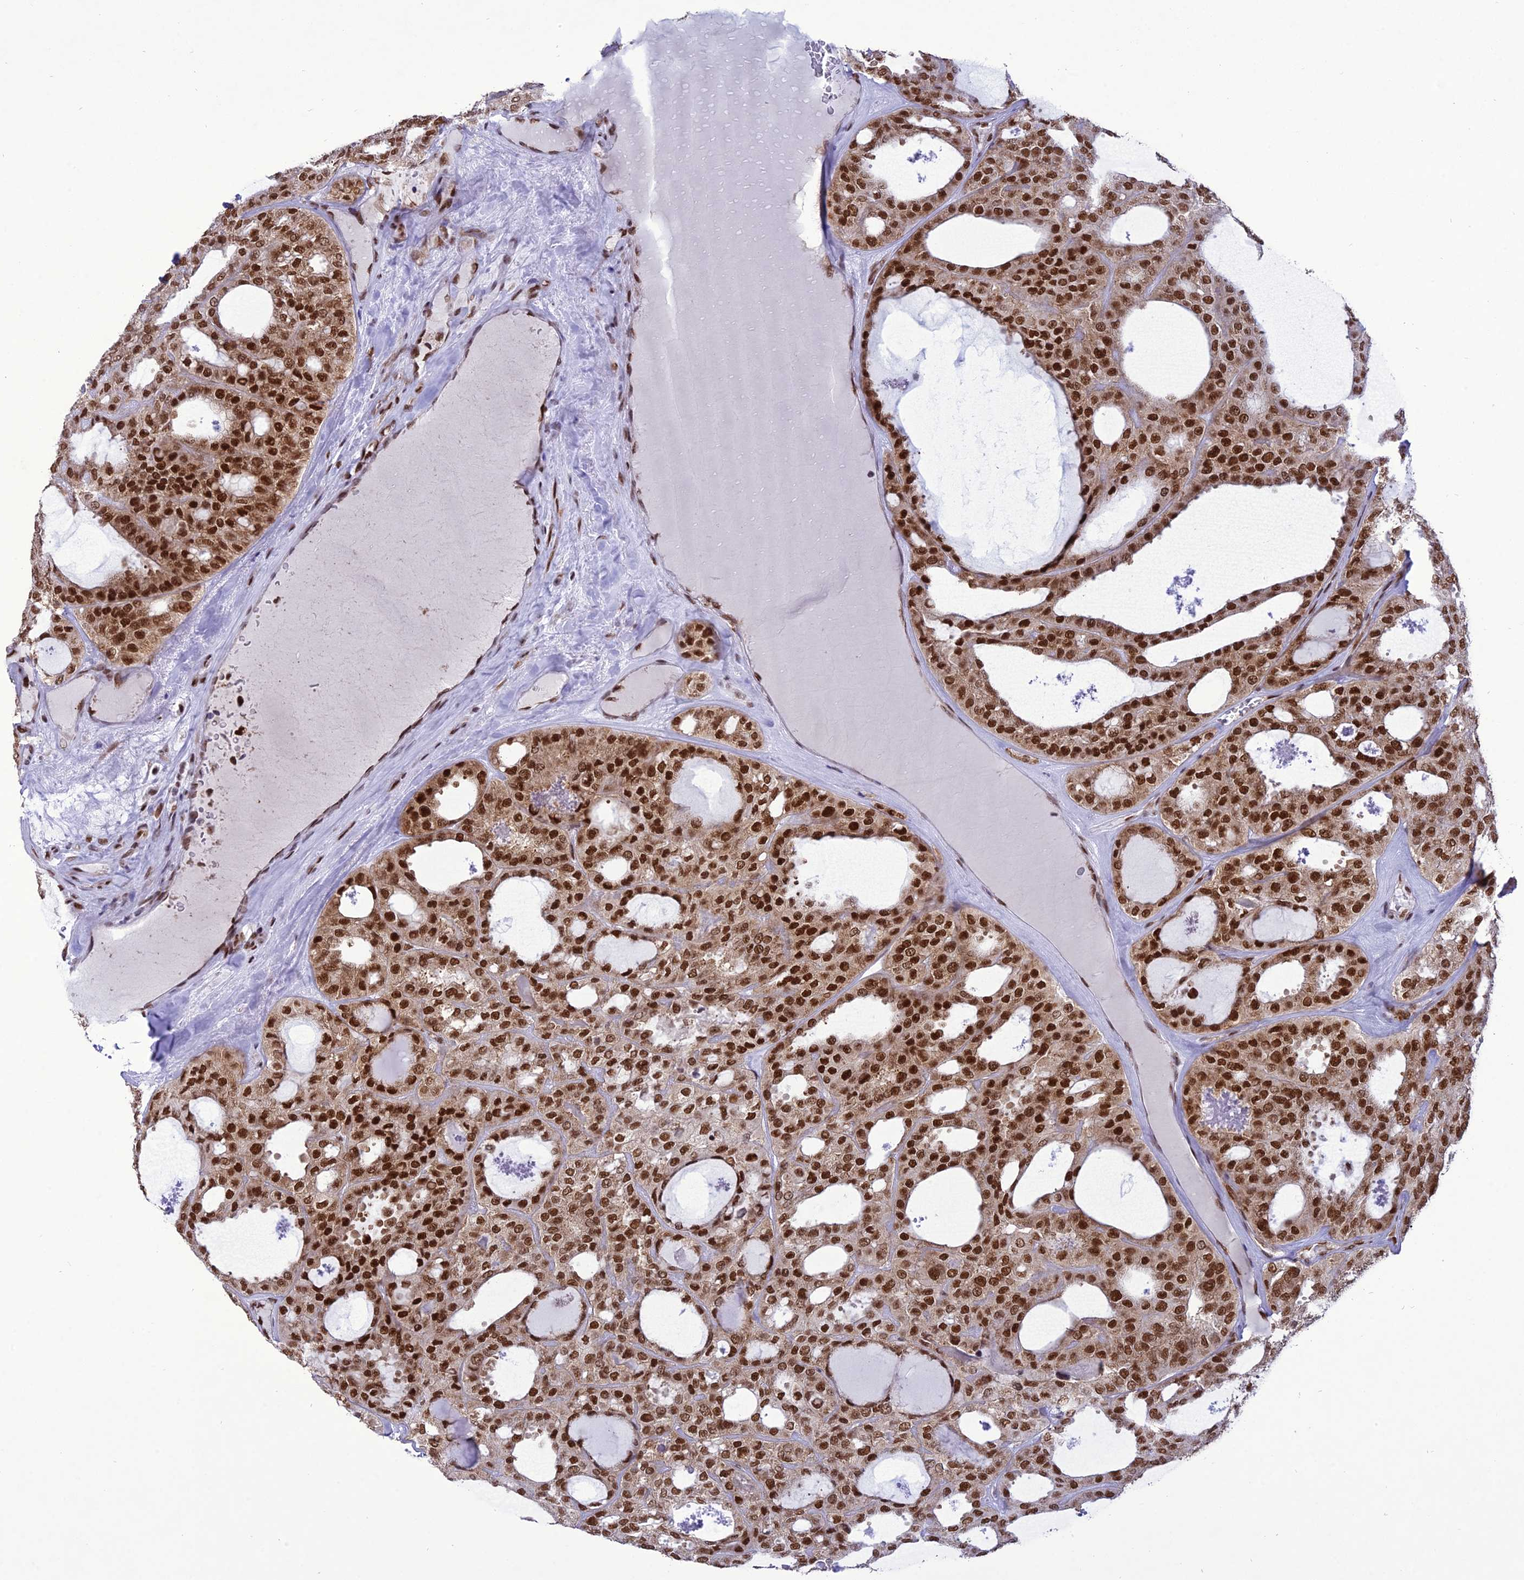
{"staining": {"intensity": "strong", "quantity": ">75%", "location": "nuclear"}, "tissue": "thyroid cancer", "cell_type": "Tumor cells", "image_type": "cancer", "snomed": [{"axis": "morphology", "description": "Follicular adenoma carcinoma, NOS"}, {"axis": "topography", "description": "Thyroid gland"}], "caption": "Protein analysis of thyroid cancer (follicular adenoma carcinoma) tissue demonstrates strong nuclear positivity in approximately >75% of tumor cells. The protein is stained brown, and the nuclei are stained in blue (DAB (3,3'-diaminobenzidine) IHC with brightfield microscopy, high magnification).", "gene": "DDX1", "patient": {"sex": "male", "age": 75}}